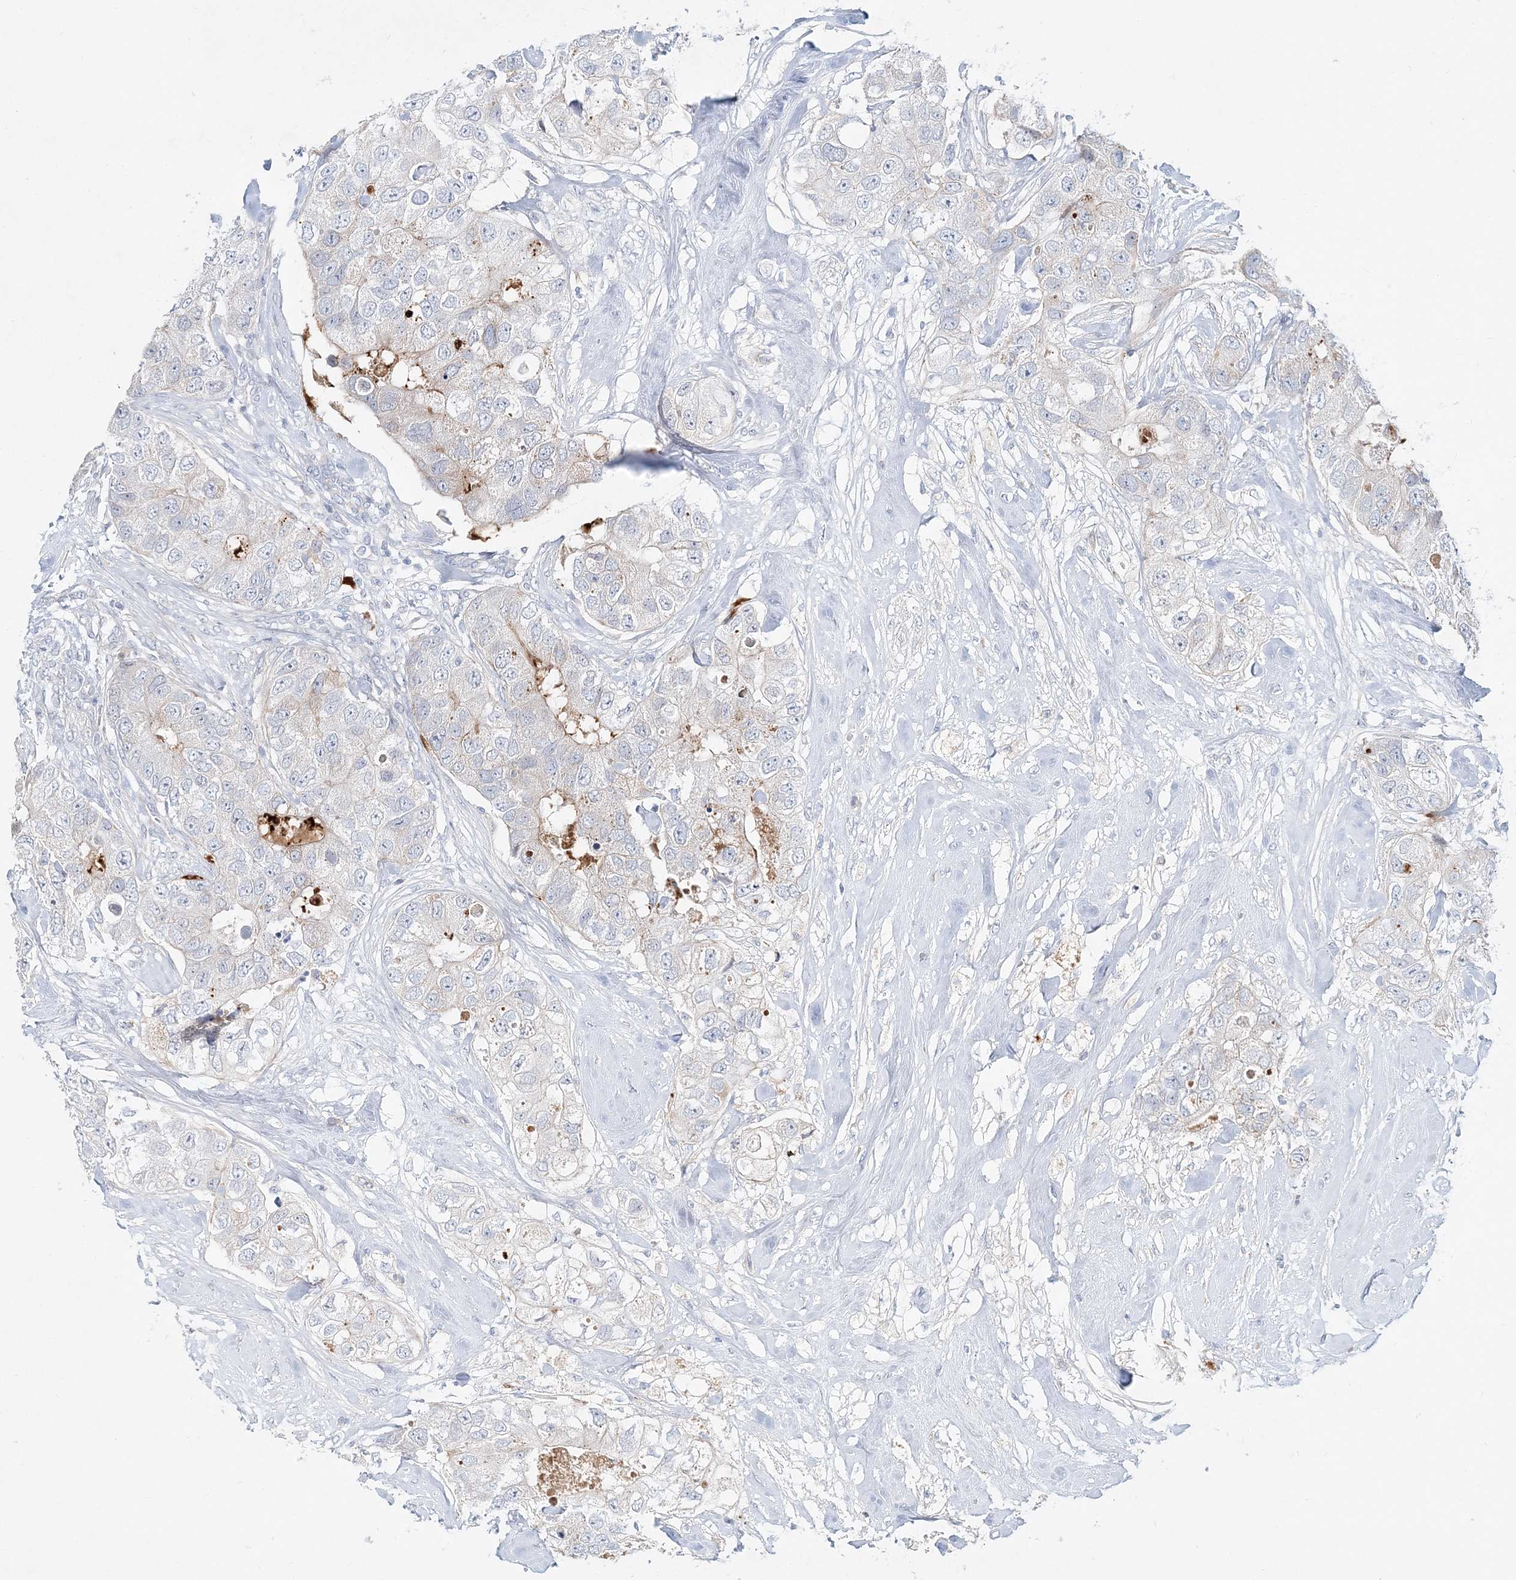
{"staining": {"intensity": "negative", "quantity": "none", "location": "none"}, "tissue": "breast cancer", "cell_type": "Tumor cells", "image_type": "cancer", "snomed": [{"axis": "morphology", "description": "Duct carcinoma"}, {"axis": "topography", "description": "Breast"}], "caption": "The histopathology image shows no significant staining in tumor cells of breast infiltrating ductal carcinoma.", "gene": "DNAH5", "patient": {"sex": "female", "age": 62}}